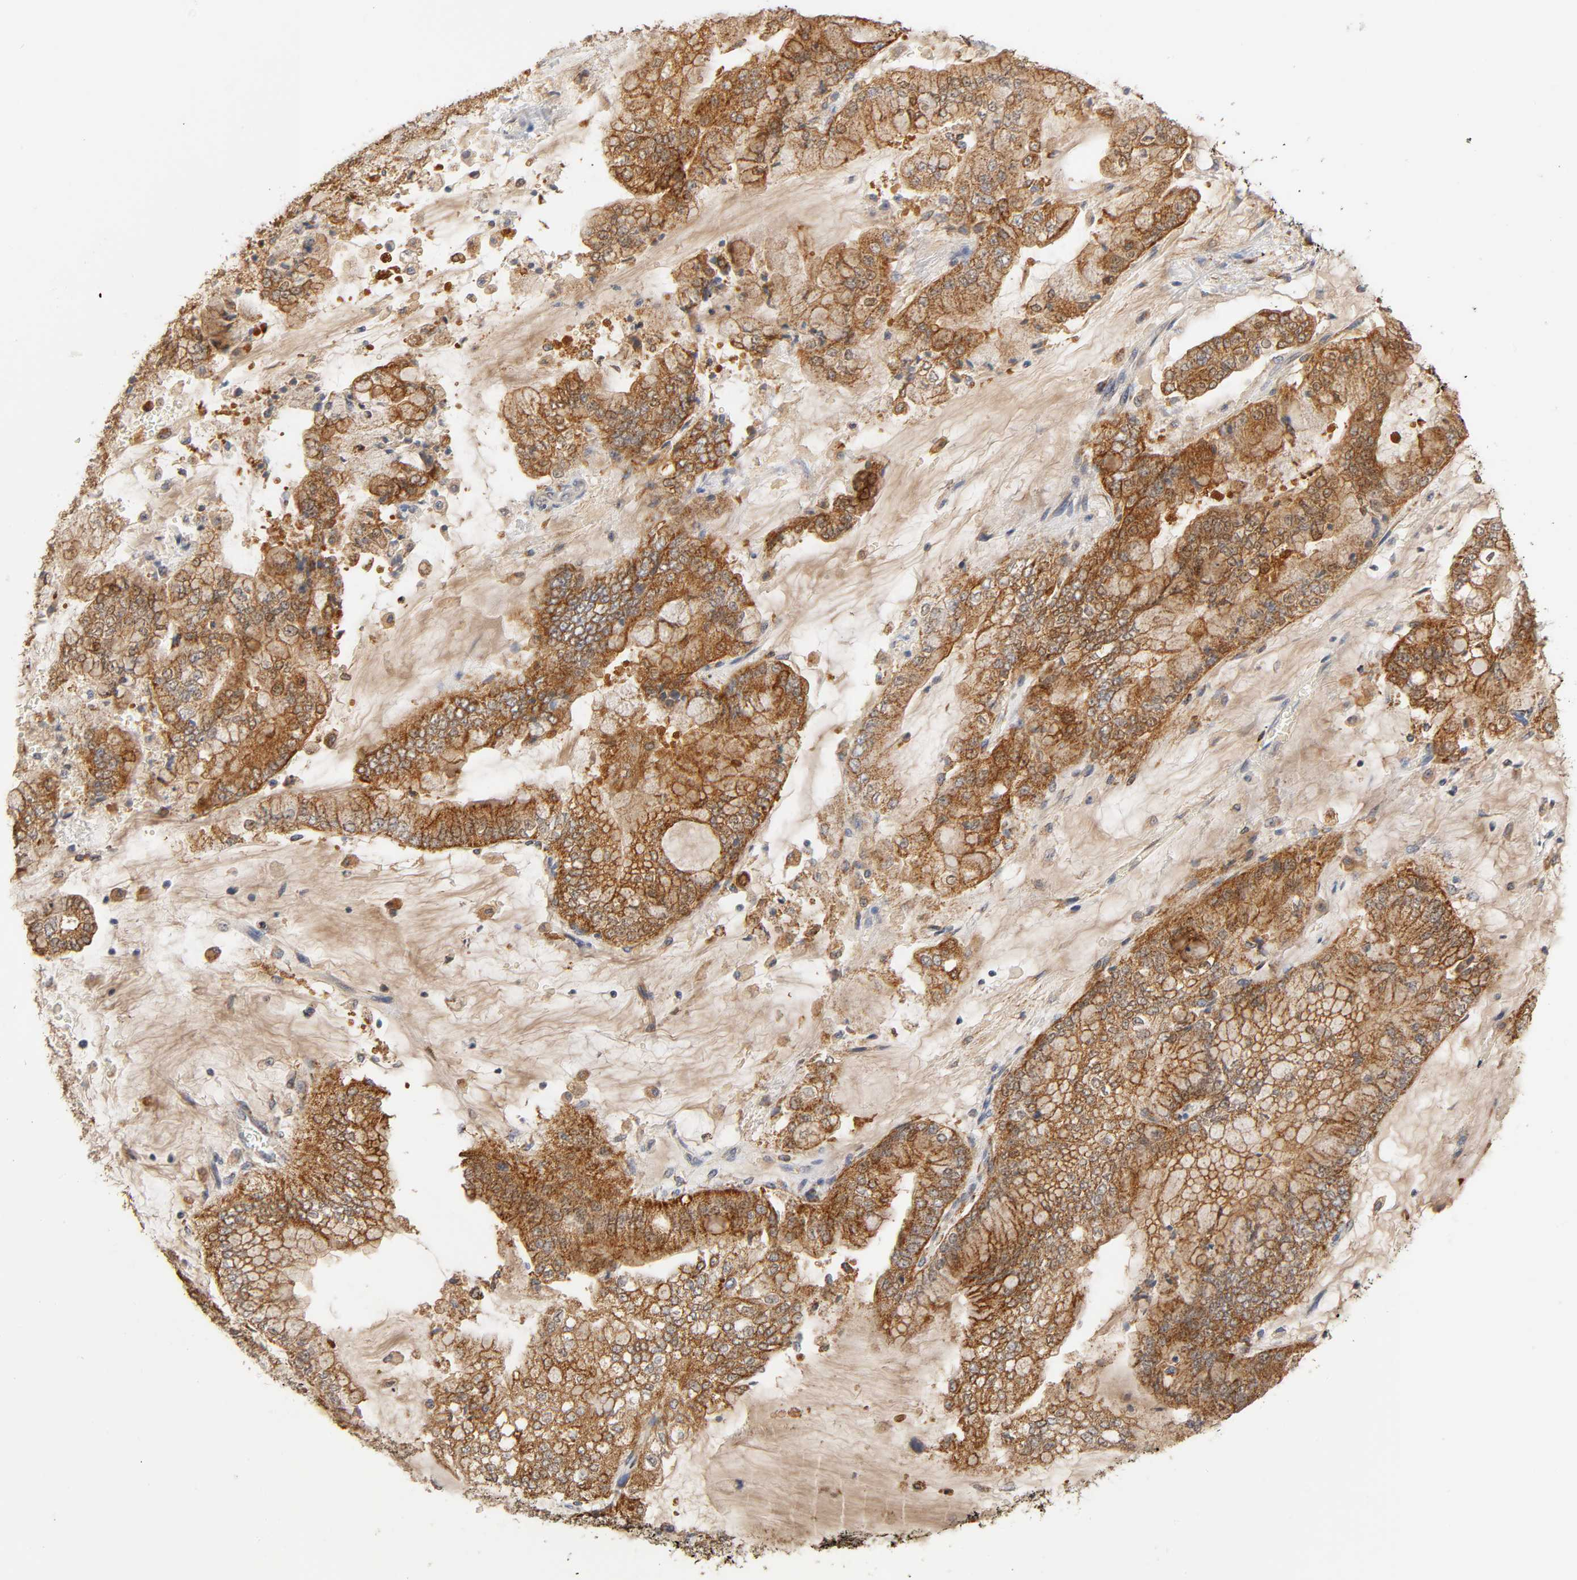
{"staining": {"intensity": "strong", "quantity": ">75%", "location": "cytoplasmic/membranous,nuclear"}, "tissue": "stomach cancer", "cell_type": "Tumor cells", "image_type": "cancer", "snomed": [{"axis": "morphology", "description": "Normal tissue, NOS"}, {"axis": "morphology", "description": "Adenocarcinoma, NOS"}, {"axis": "topography", "description": "Stomach, upper"}, {"axis": "topography", "description": "Stomach"}], "caption": "An image of human stomach adenocarcinoma stained for a protein demonstrates strong cytoplasmic/membranous and nuclear brown staining in tumor cells. (IHC, brightfield microscopy, high magnification).", "gene": "ISG15", "patient": {"sex": "male", "age": 76}}